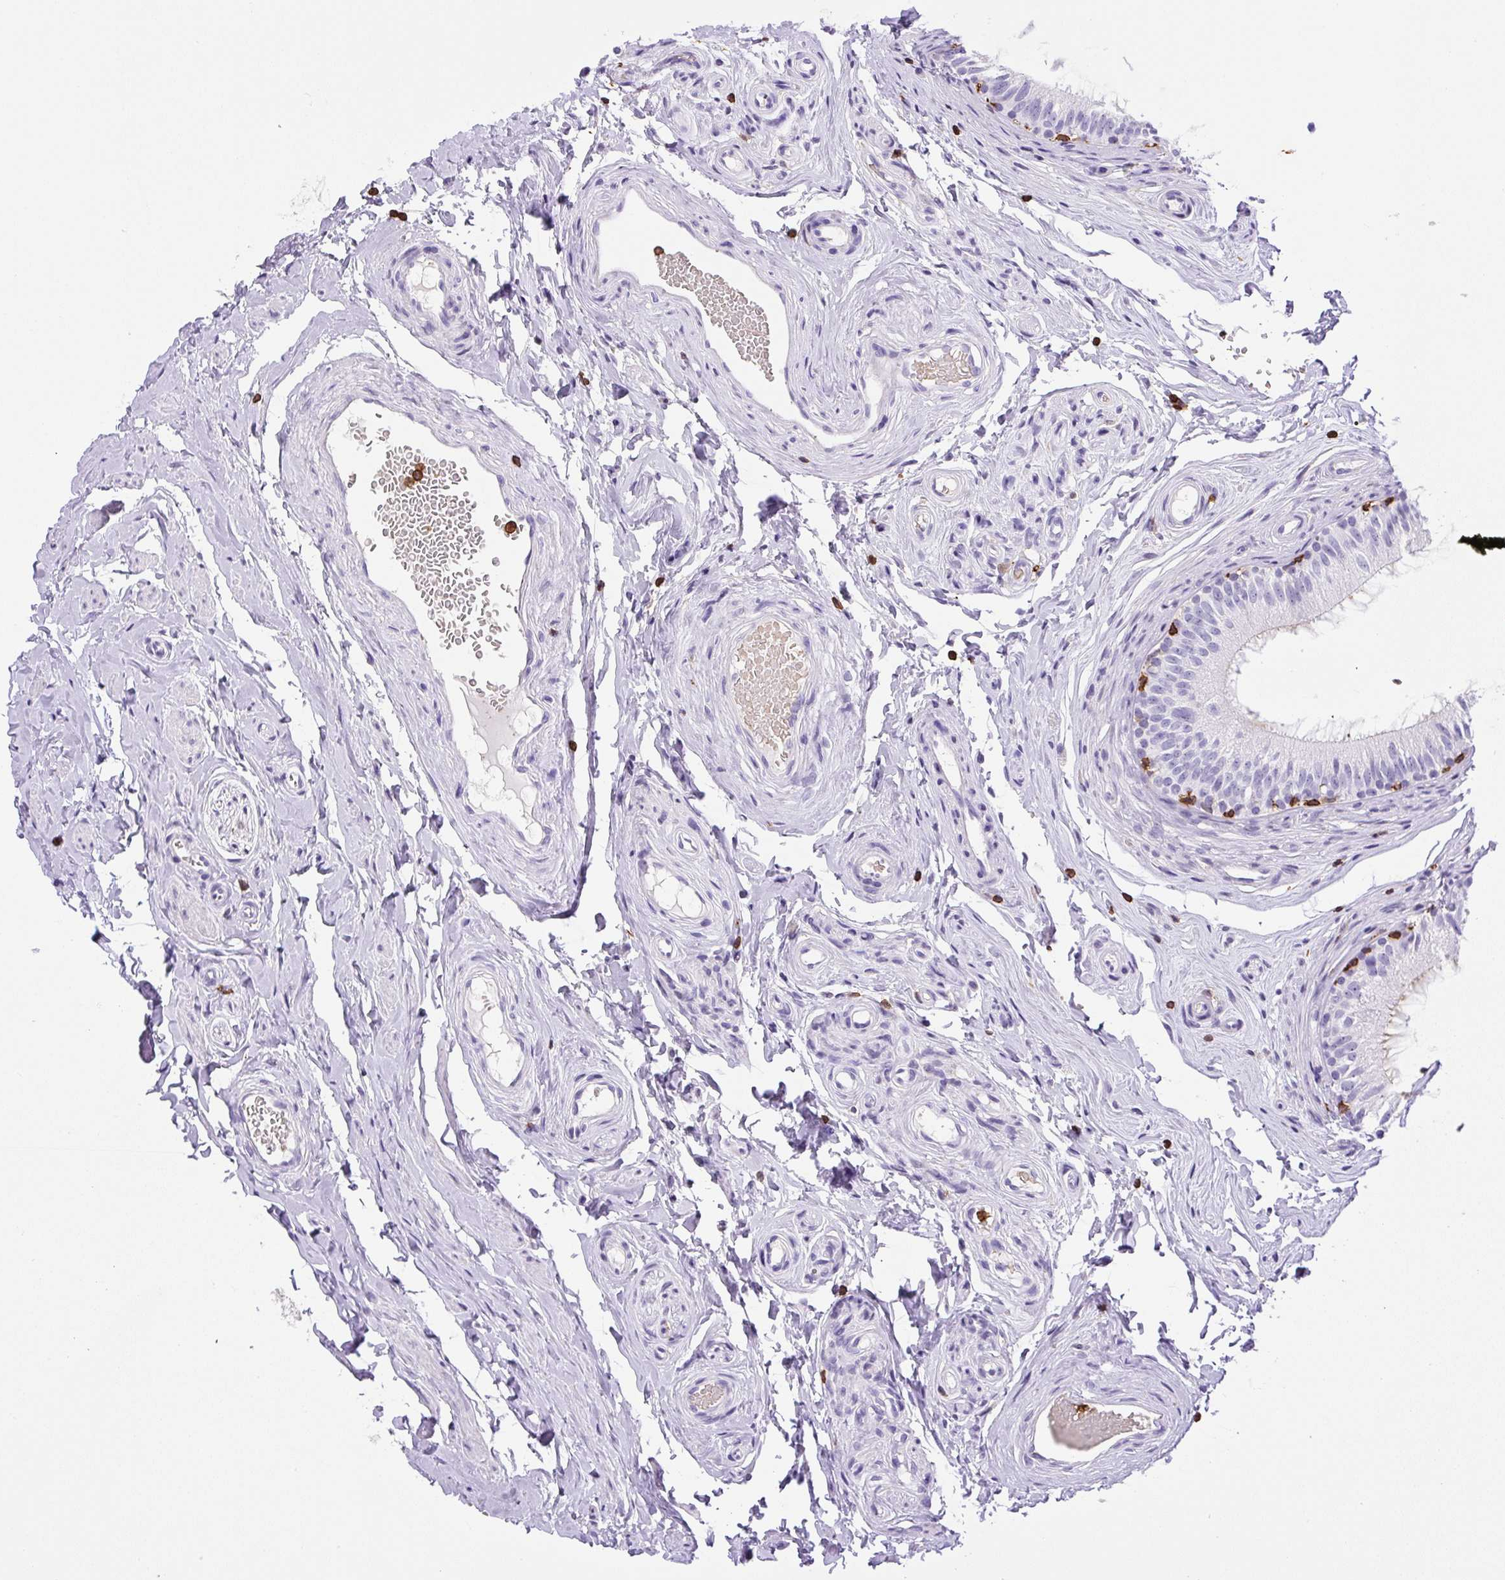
{"staining": {"intensity": "negative", "quantity": "none", "location": "none"}, "tissue": "epididymis", "cell_type": "Glandular cells", "image_type": "normal", "snomed": [{"axis": "morphology", "description": "Normal tissue, NOS"}, {"axis": "morphology", "description": "Seminoma, NOS"}, {"axis": "topography", "description": "Testis"}, {"axis": "topography", "description": "Epididymis"}], "caption": "Immunohistochemistry (IHC) of unremarkable human epididymis demonstrates no expression in glandular cells.", "gene": "FAM228B", "patient": {"sex": "male", "age": 45}}